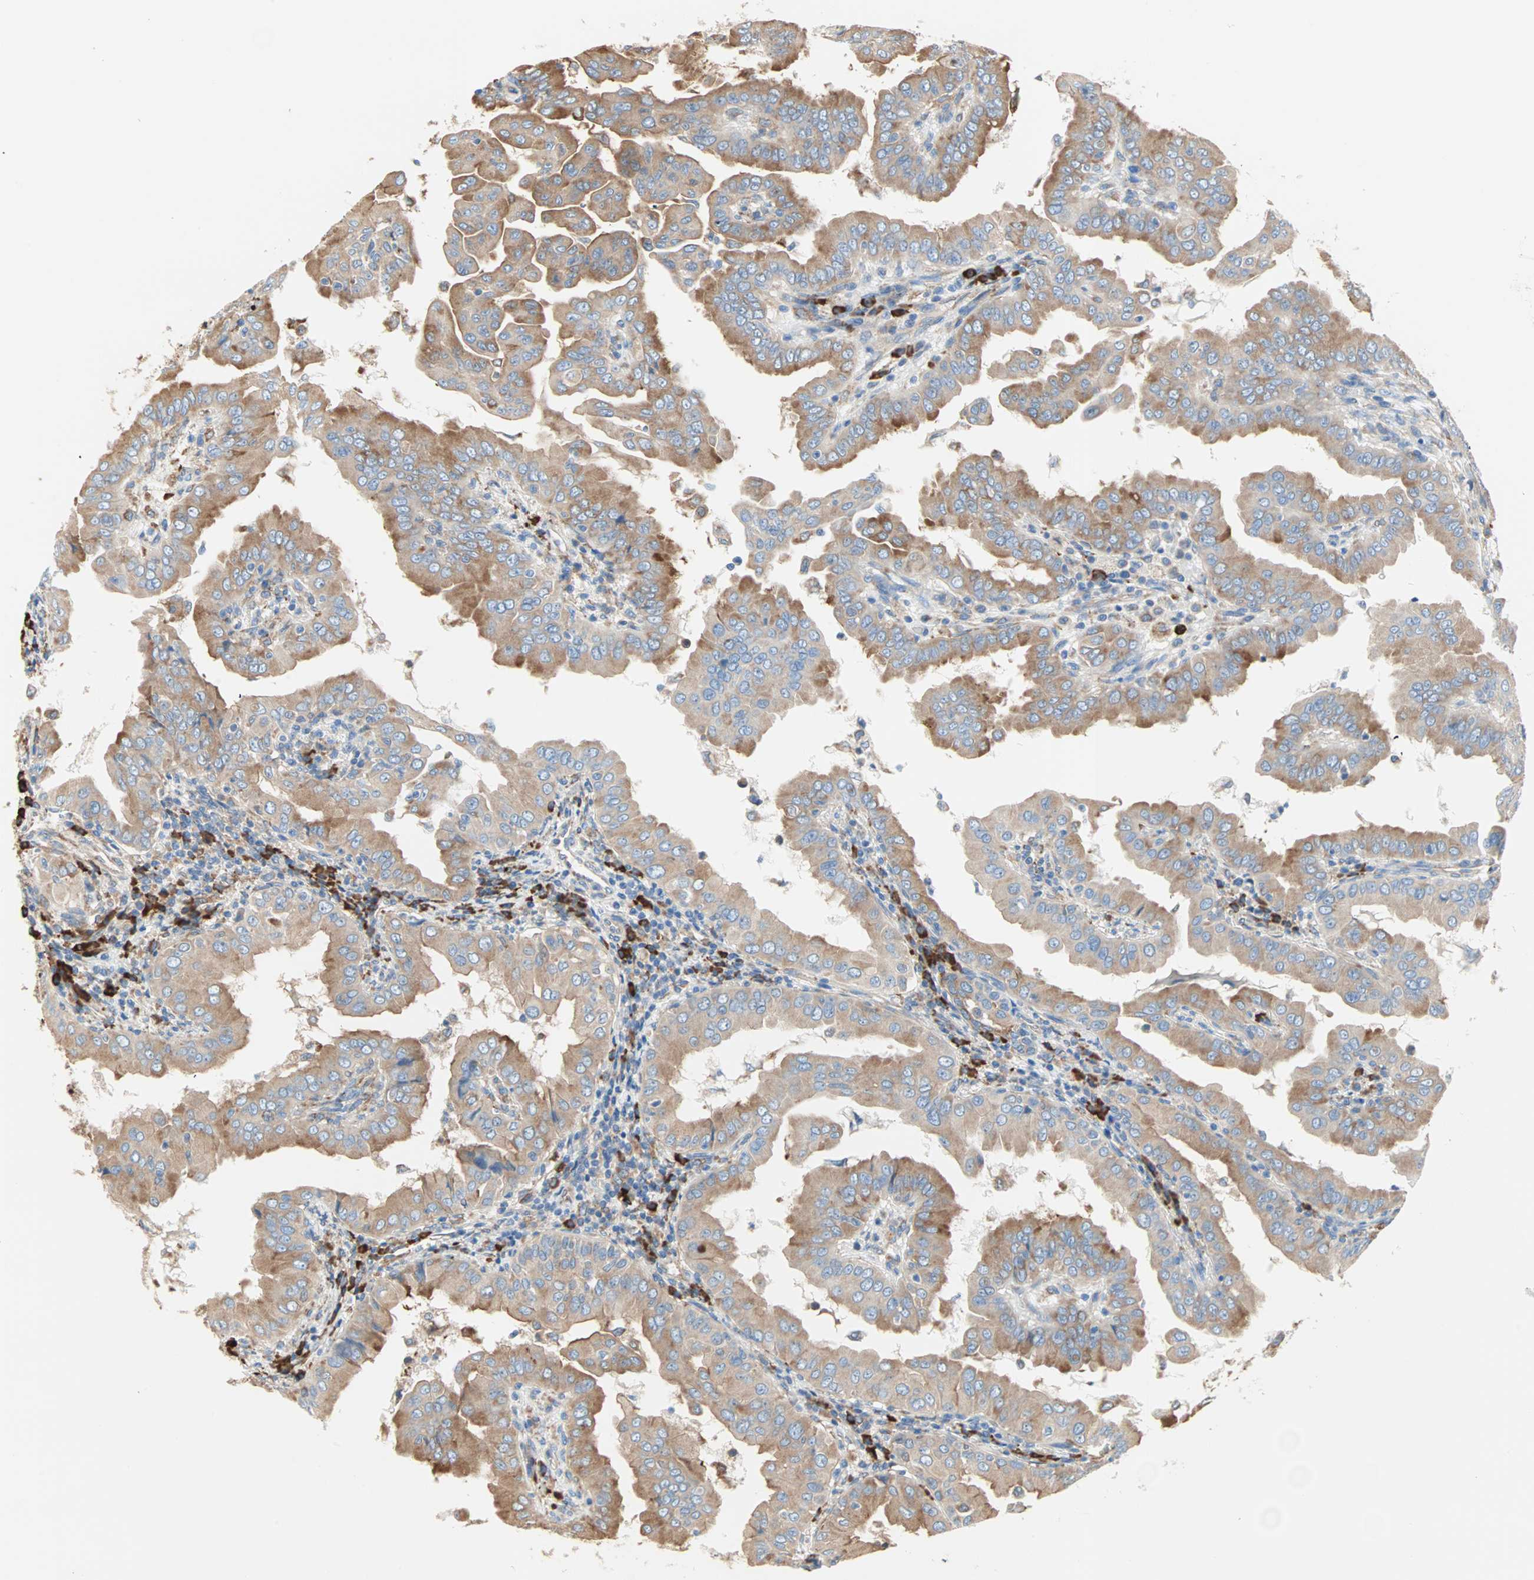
{"staining": {"intensity": "moderate", "quantity": ">75%", "location": "cytoplasmic/membranous"}, "tissue": "thyroid cancer", "cell_type": "Tumor cells", "image_type": "cancer", "snomed": [{"axis": "morphology", "description": "Papillary adenocarcinoma, NOS"}, {"axis": "topography", "description": "Thyroid gland"}], "caption": "Protein staining of thyroid papillary adenocarcinoma tissue displays moderate cytoplasmic/membranous staining in approximately >75% of tumor cells.", "gene": "PLCXD1", "patient": {"sex": "male", "age": 33}}